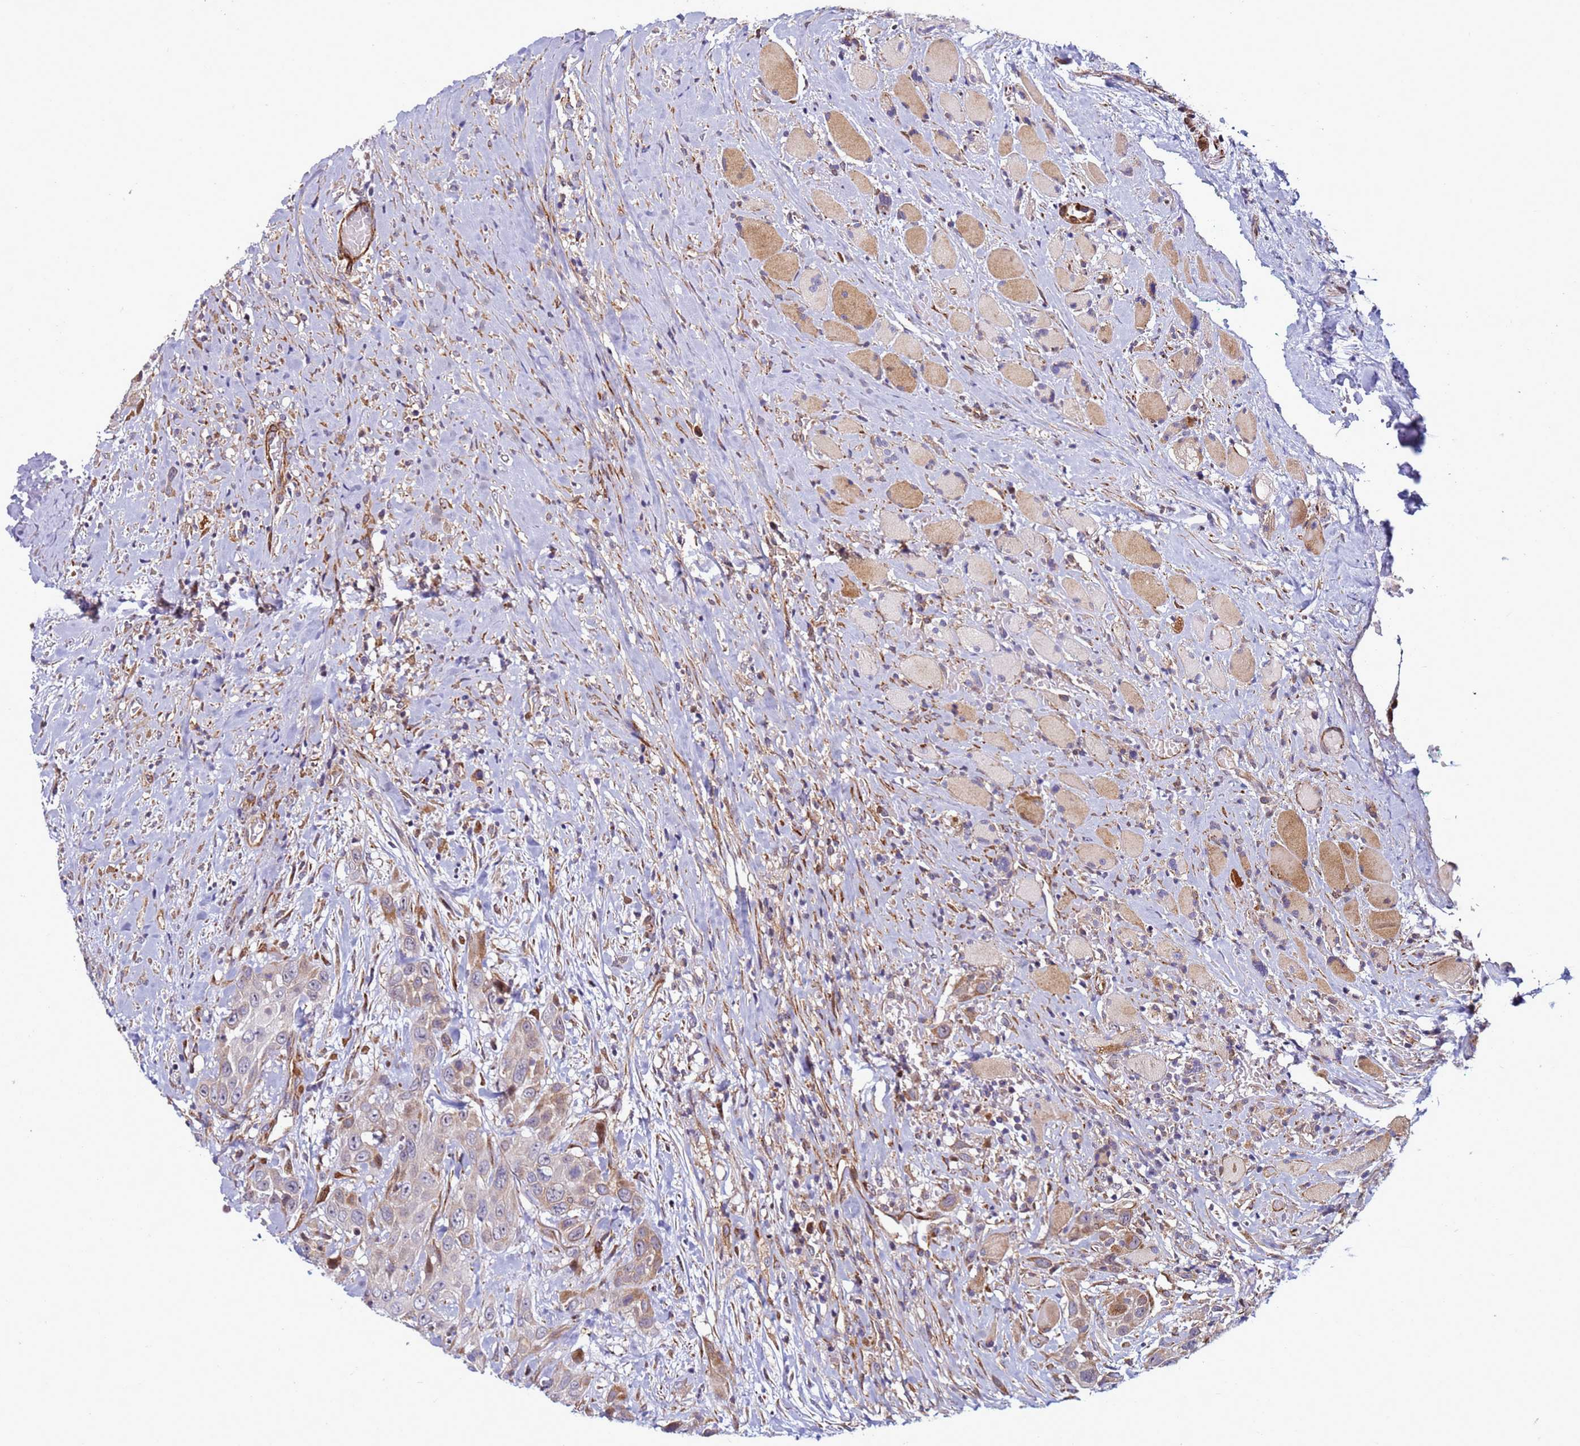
{"staining": {"intensity": "moderate", "quantity": "<25%", "location": "cytoplasmic/membranous"}, "tissue": "head and neck cancer", "cell_type": "Tumor cells", "image_type": "cancer", "snomed": [{"axis": "morphology", "description": "Squamous cell carcinoma, NOS"}, {"axis": "topography", "description": "Head-Neck"}], "caption": "The micrograph shows a brown stain indicating the presence of a protein in the cytoplasmic/membranous of tumor cells in head and neck cancer (squamous cell carcinoma).", "gene": "MCRIP1", "patient": {"sex": "male", "age": 81}}